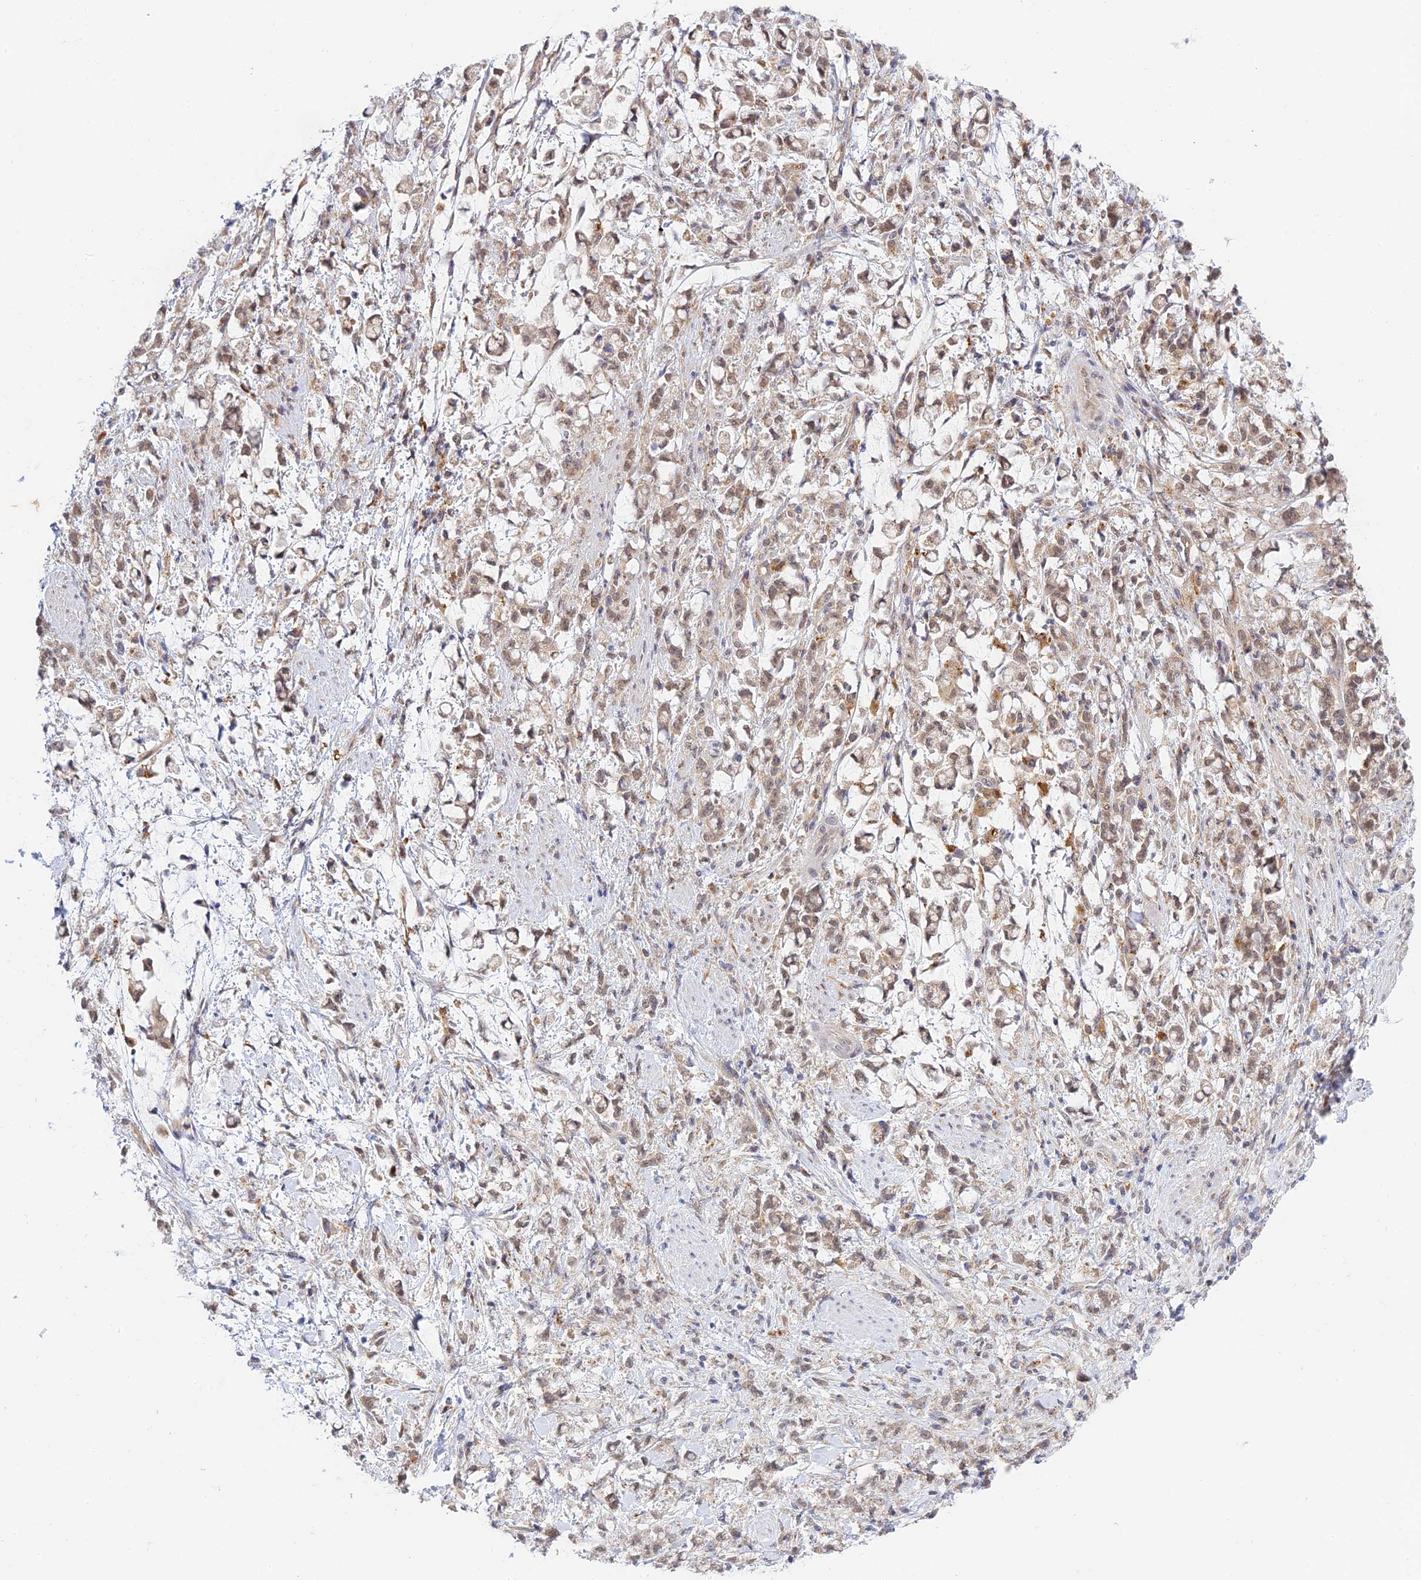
{"staining": {"intensity": "weak", "quantity": ">75%", "location": "nuclear"}, "tissue": "stomach cancer", "cell_type": "Tumor cells", "image_type": "cancer", "snomed": [{"axis": "morphology", "description": "Adenocarcinoma, NOS"}, {"axis": "topography", "description": "Stomach"}], "caption": "A high-resolution photomicrograph shows immunohistochemistry (IHC) staining of stomach cancer, which shows weak nuclear expression in approximately >75% of tumor cells.", "gene": "SKIC8", "patient": {"sex": "female", "age": 60}}